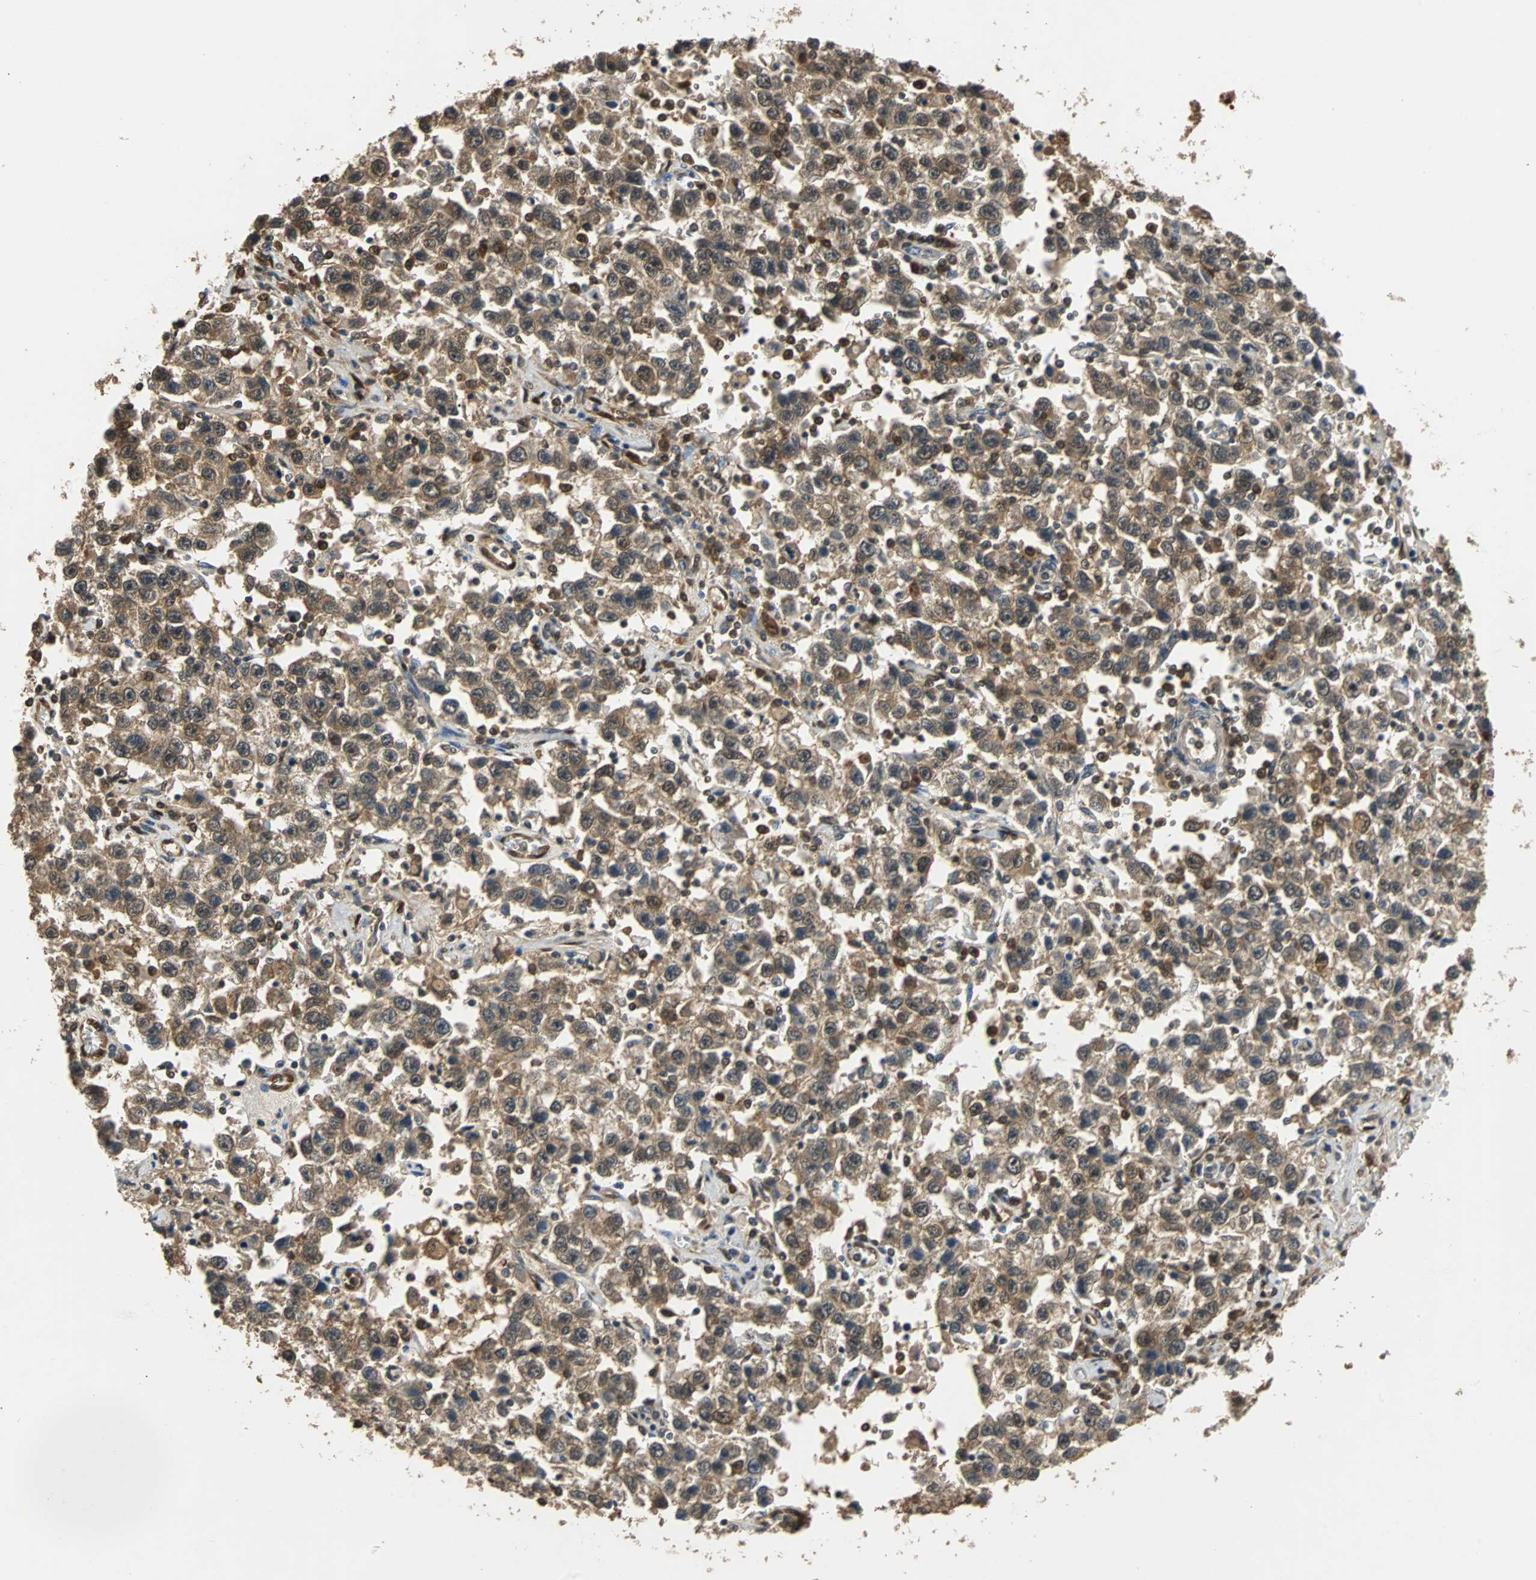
{"staining": {"intensity": "weak", "quantity": ">75%", "location": "cytoplasmic/membranous,nuclear"}, "tissue": "testis cancer", "cell_type": "Tumor cells", "image_type": "cancer", "snomed": [{"axis": "morphology", "description": "Seminoma, NOS"}, {"axis": "topography", "description": "Testis"}], "caption": "Protein staining of testis seminoma tissue demonstrates weak cytoplasmic/membranous and nuclear staining in approximately >75% of tumor cells.", "gene": "PRDX6", "patient": {"sex": "male", "age": 41}}